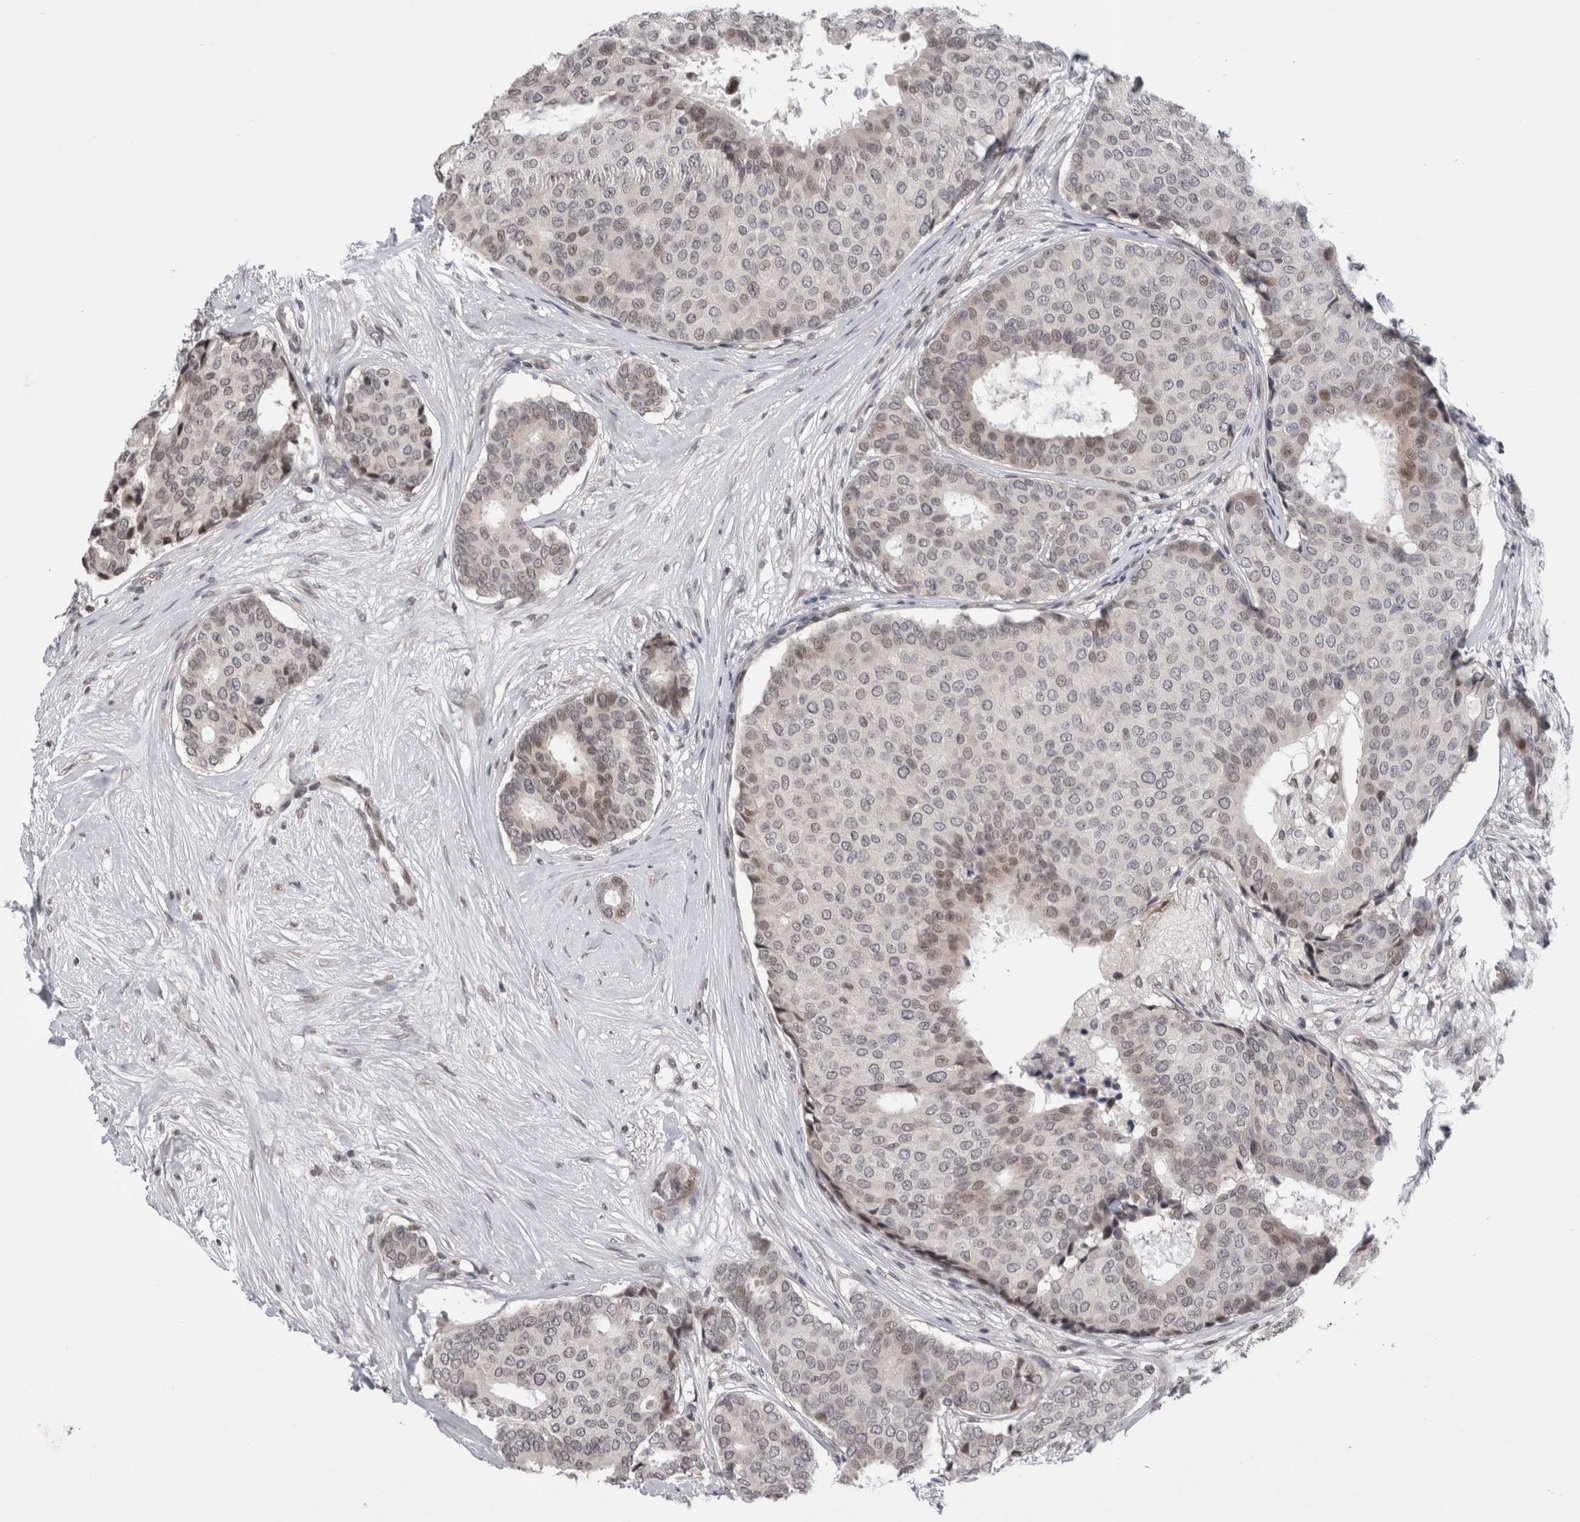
{"staining": {"intensity": "weak", "quantity": "<25%", "location": "nuclear"}, "tissue": "breast cancer", "cell_type": "Tumor cells", "image_type": "cancer", "snomed": [{"axis": "morphology", "description": "Duct carcinoma"}, {"axis": "topography", "description": "Breast"}], "caption": "Immunohistochemistry (IHC) of human breast cancer (infiltrating ductal carcinoma) shows no positivity in tumor cells.", "gene": "ZBTB11", "patient": {"sex": "female", "age": 75}}